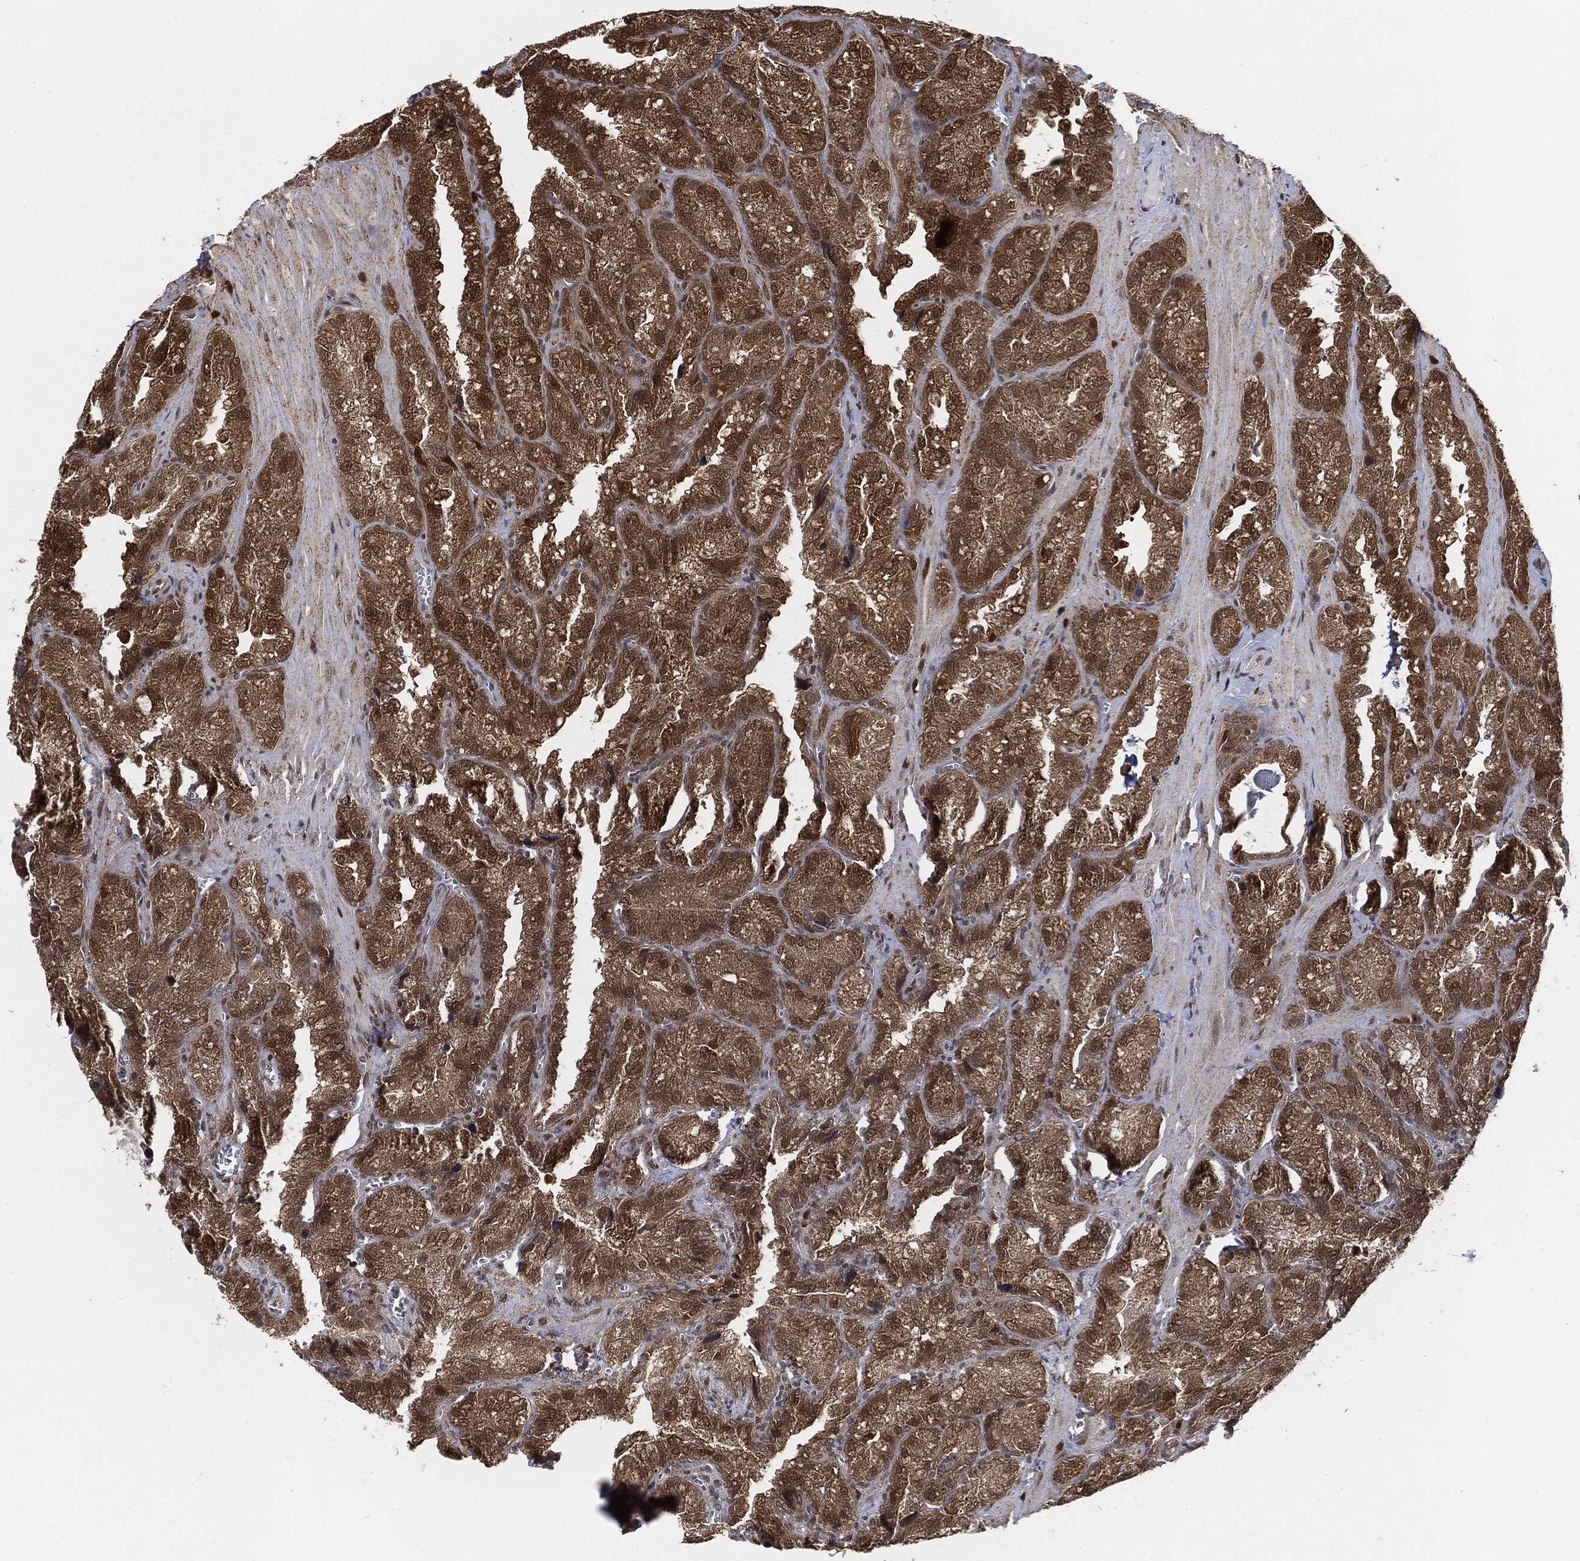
{"staining": {"intensity": "moderate", "quantity": ">75%", "location": "cytoplasmic/membranous"}, "tissue": "seminal vesicle", "cell_type": "Glandular cells", "image_type": "normal", "snomed": [{"axis": "morphology", "description": "Normal tissue, NOS"}, {"axis": "topography", "description": "Seminal veicle"}], "caption": "Brown immunohistochemical staining in unremarkable human seminal vesicle displays moderate cytoplasmic/membranous expression in about >75% of glandular cells.", "gene": "CUTA", "patient": {"sex": "male", "age": 57}}